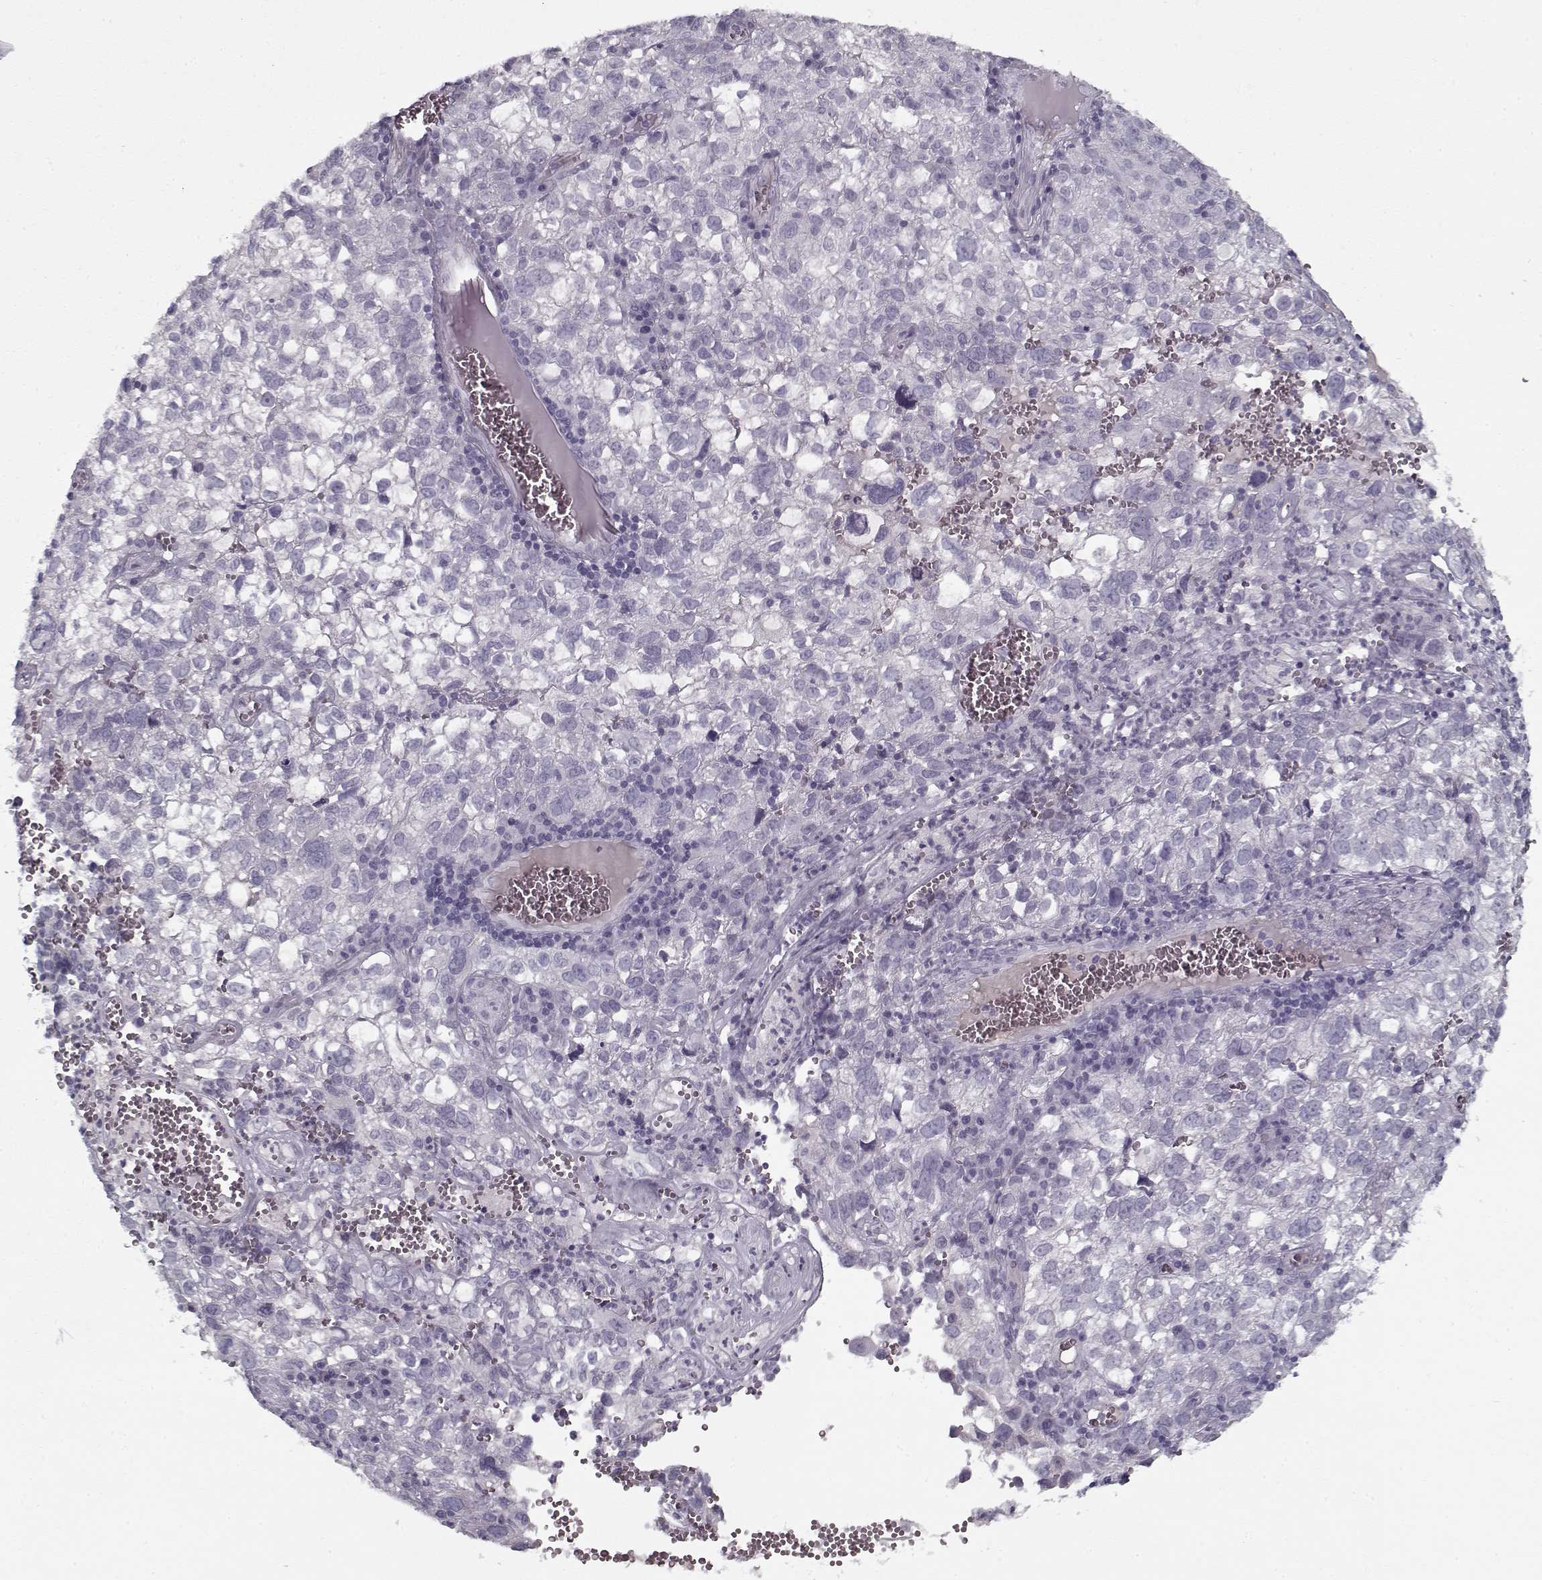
{"staining": {"intensity": "negative", "quantity": "none", "location": "none"}, "tissue": "cervical cancer", "cell_type": "Tumor cells", "image_type": "cancer", "snomed": [{"axis": "morphology", "description": "Squamous cell carcinoma, NOS"}, {"axis": "topography", "description": "Cervix"}], "caption": "This is an IHC histopathology image of squamous cell carcinoma (cervical). There is no staining in tumor cells.", "gene": "SPACA9", "patient": {"sex": "female", "age": 55}}